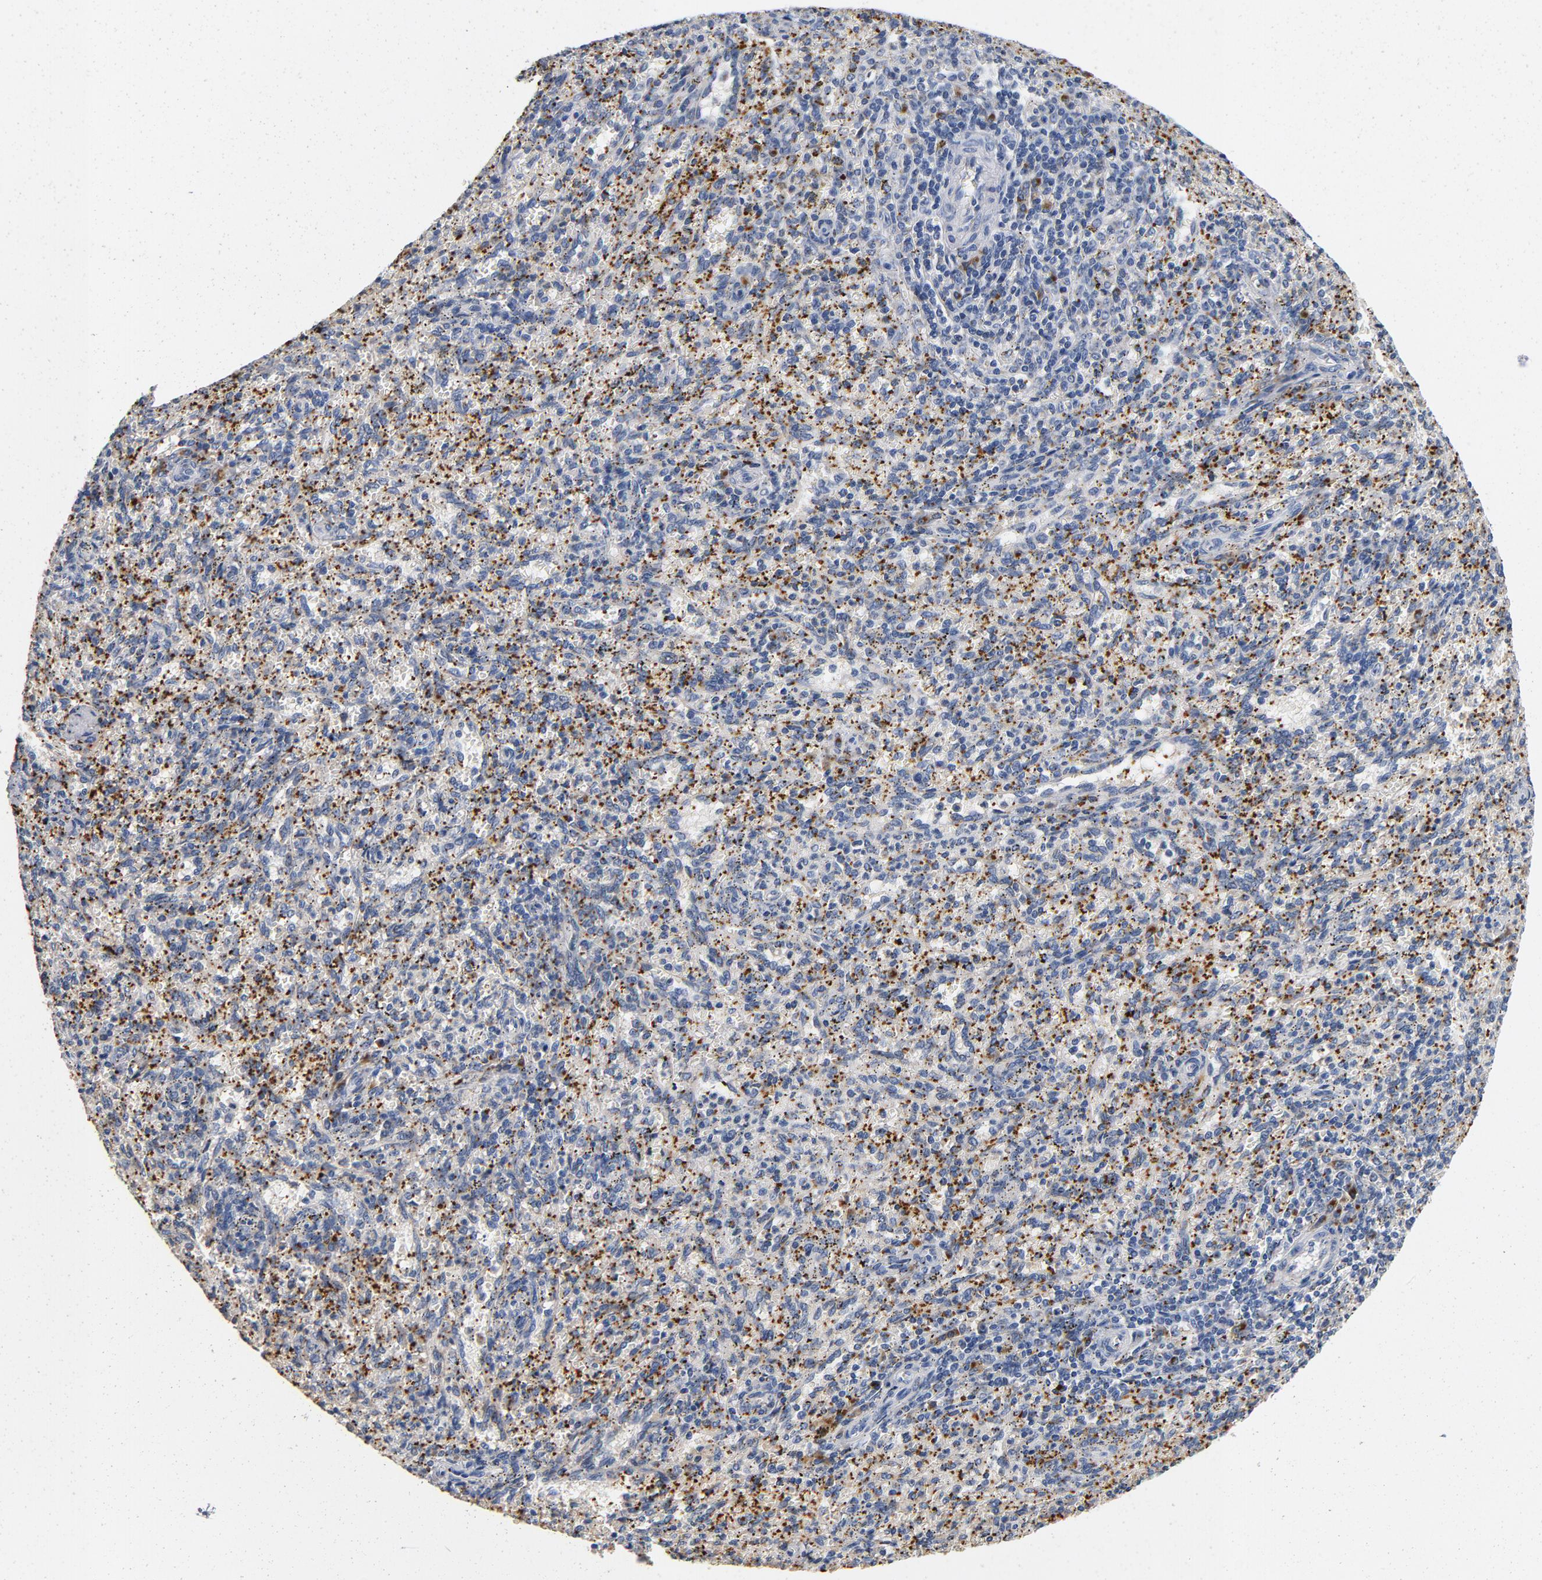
{"staining": {"intensity": "negative", "quantity": "none", "location": "none"}, "tissue": "spleen", "cell_type": "Cells in red pulp", "image_type": "normal", "snomed": [{"axis": "morphology", "description": "Normal tissue, NOS"}, {"axis": "topography", "description": "Spleen"}], "caption": "DAB immunohistochemical staining of normal spleen reveals no significant expression in cells in red pulp. The staining was performed using DAB to visualize the protein expression in brown, while the nuclei were stained in blue with hematoxylin (Magnification: 20x).", "gene": "LMAN2", "patient": {"sex": "female", "age": 10}}